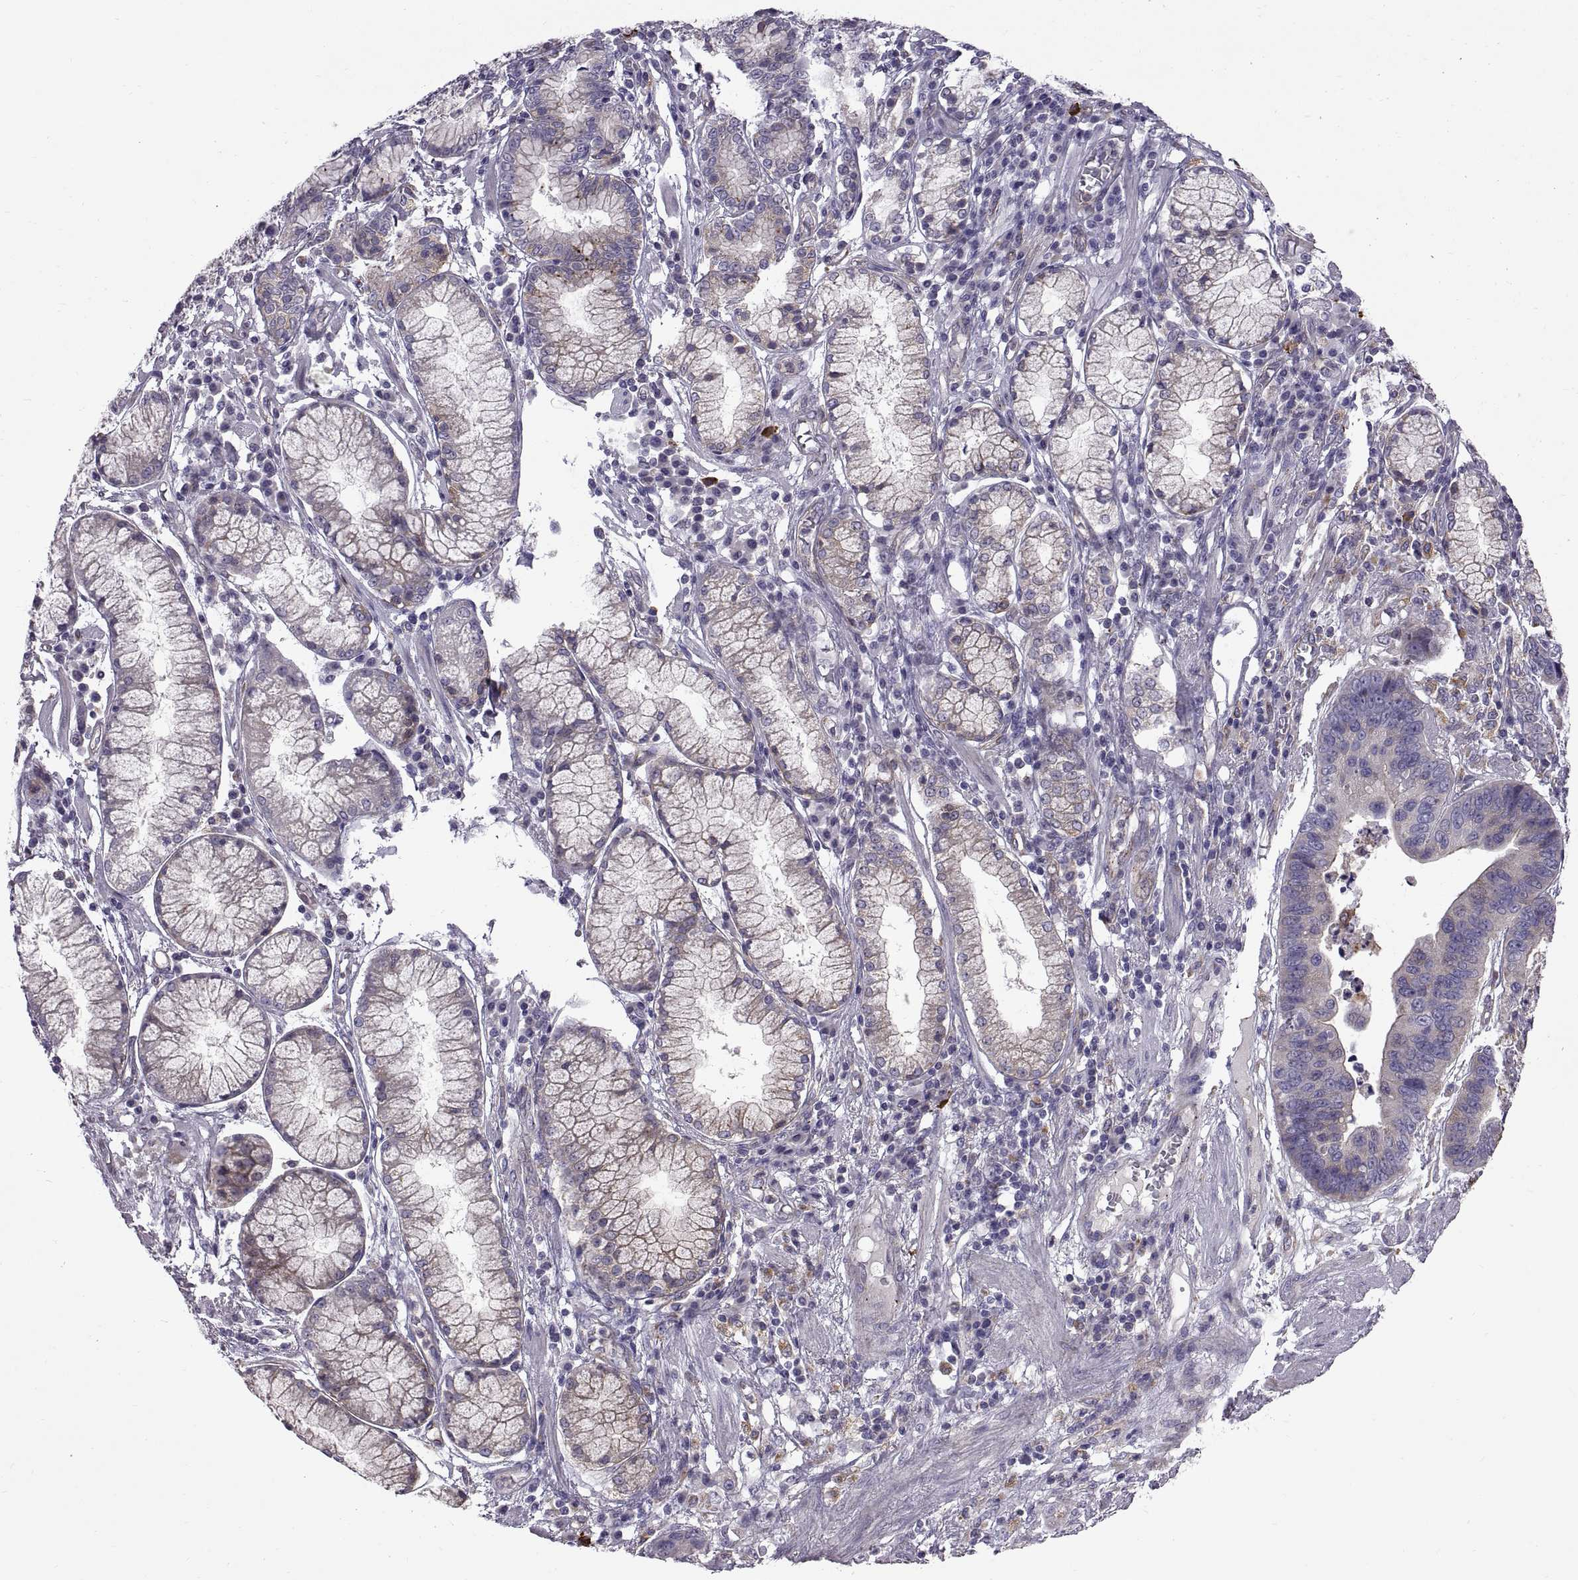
{"staining": {"intensity": "negative", "quantity": "none", "location": "none"}, "tissue": "stomach cancer", "cell_type": "Tumor cells", "image_type": "cancer", "snomed": [{"axis": "morphology", "description": "Adenocarcinoma, NOS"}, {"axis": "topography", "description": "Stomach"}], "caption": "IHC histopathology image of stomach adenocarcinoma stained for a protein (brown), which demonstrates no expression in tumor cells.", "gene": "ARSL", "patient": {"sex": "male", "age": 84}}